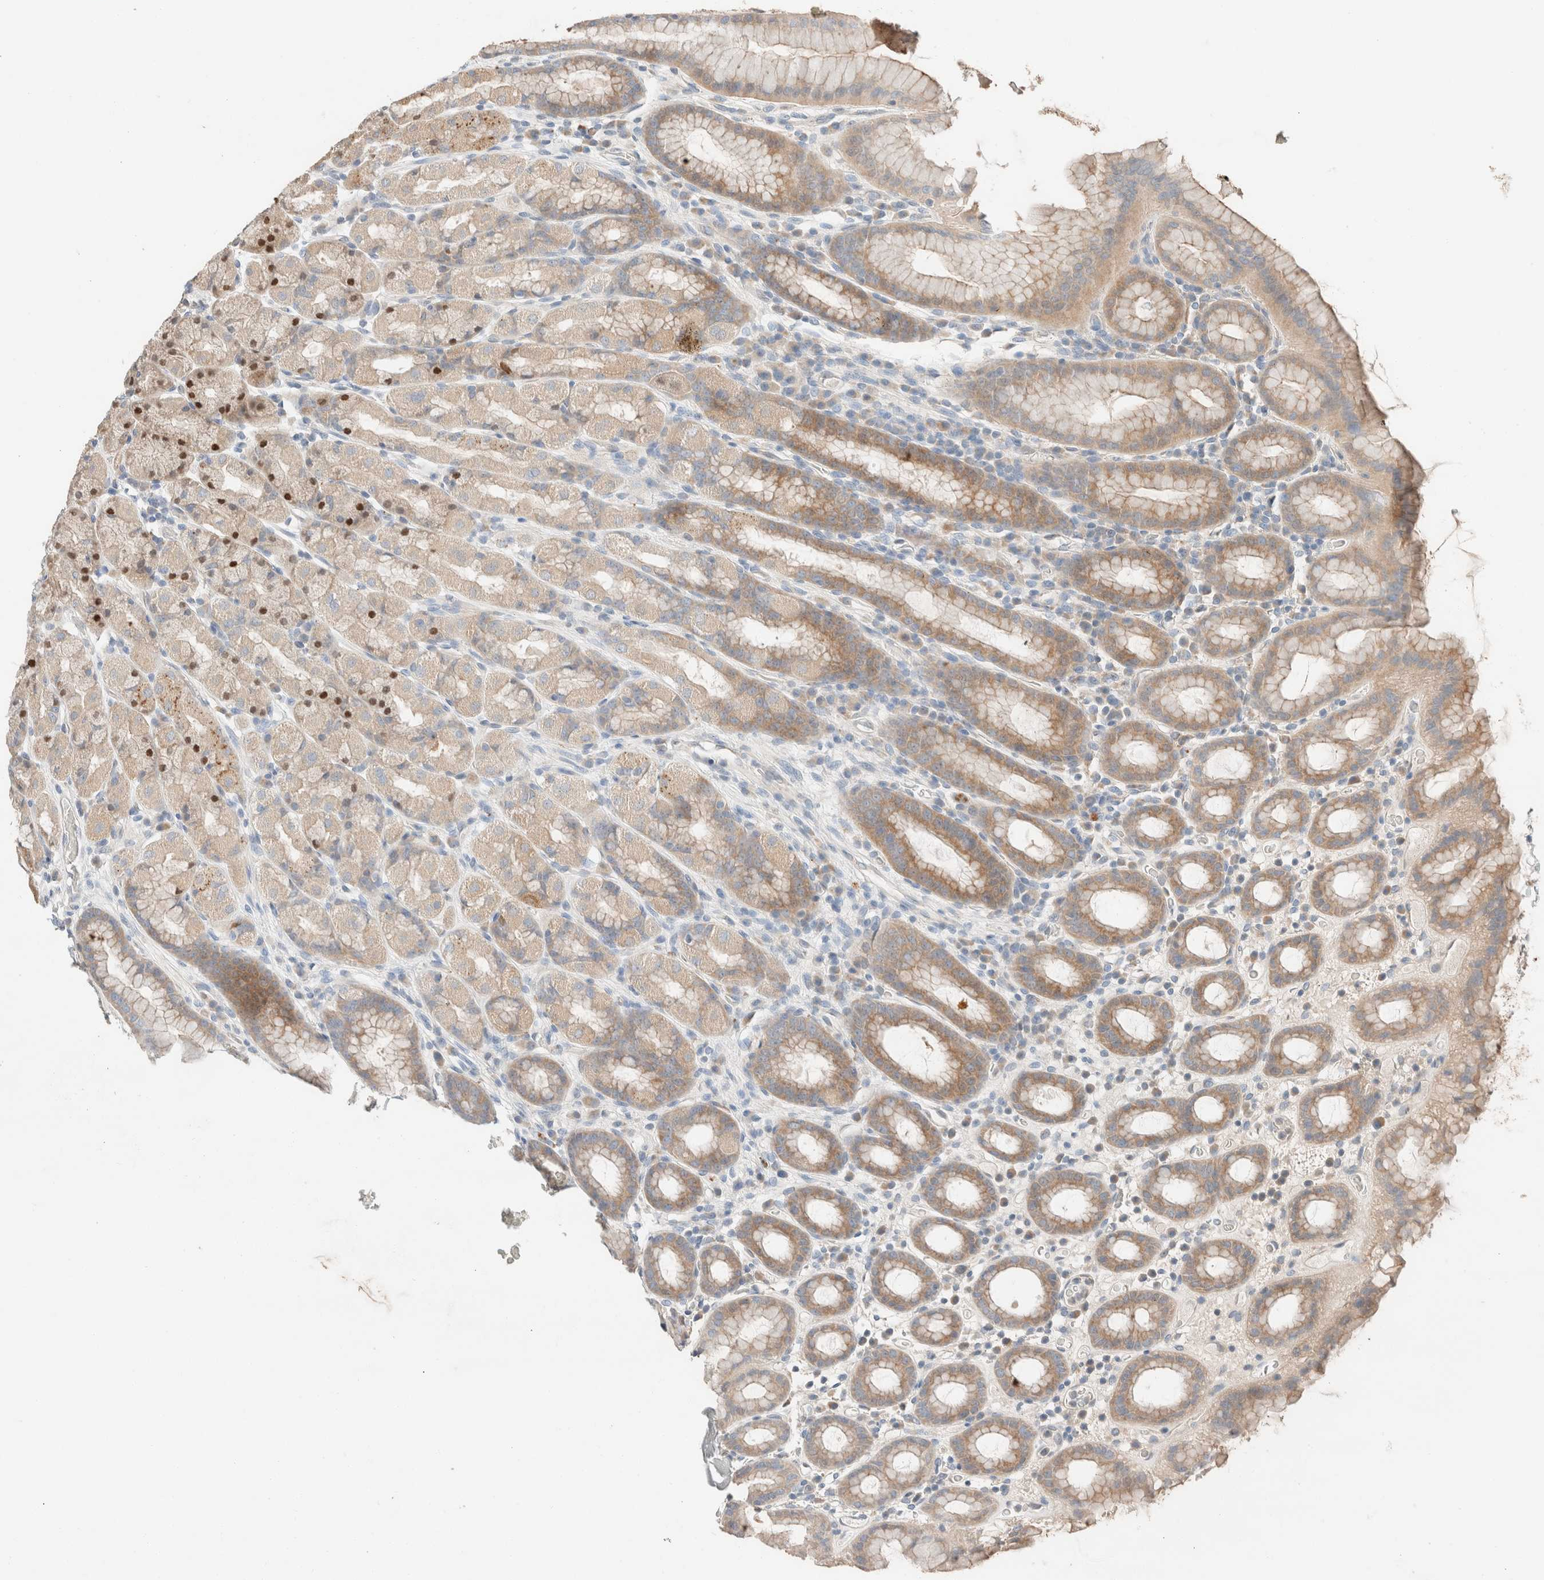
{"staining": {"intensity": "moderate", "quantity": ">75%", "location": "cytoplasmic/membranous,nuclear"}, "tissue": "stomach", "cell_type": "Glandular cells", "image_type": "normal", "snomed": [{"axis": "morphology", "description": "Normal tissue, NOS"}, {"axis": "topography", "description": "Stomach, upper"}], "caption": "Moderate cytoplasmic/membranous,nuclear protein expression is seen in approximately >75% of glandular cells in stomach.", "gene": "TUBD1", "patient": {"sex": "male", "age": 68}}